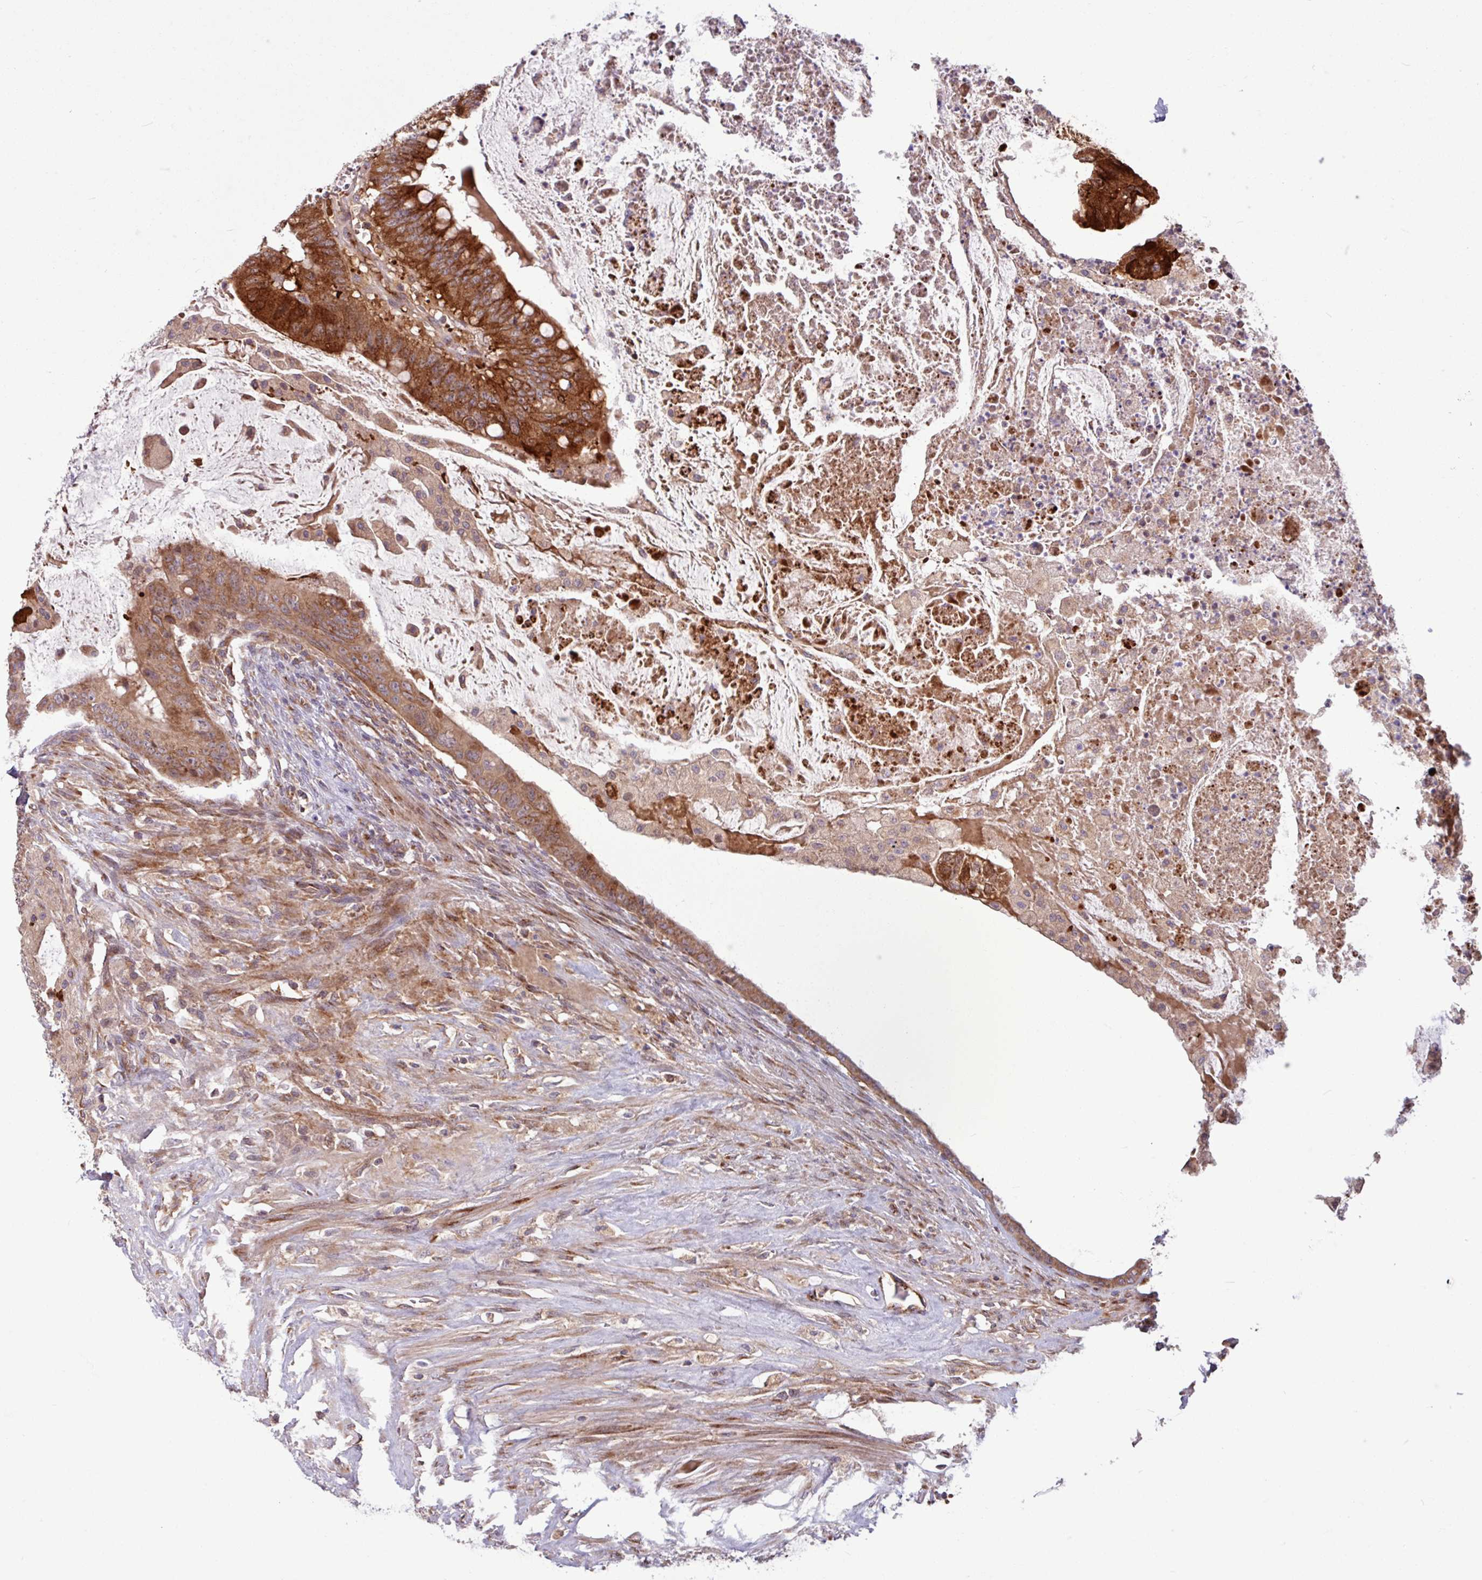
{"staining": {"intensity": "strong", "quantity": ">75%", "location": "cytoplasmic/membranous"}, "tissue": "colorectal cancer", "cell_type": "Tumor cells", "image_type": "cancer", "snomed": [{"axis": "morphology", "description": "Adenocarcinoma, NOS"}, {"axis": "topography", "description": "Rectum"}], "caption": "This image reveals IHC staining of human adenocarcinoma (colorectal), with high strong cytoplasmic/membranous expression in about >75% of tumor cells.", "gene": "LSM12", "patient": {"sex": "male", "age": 78}}